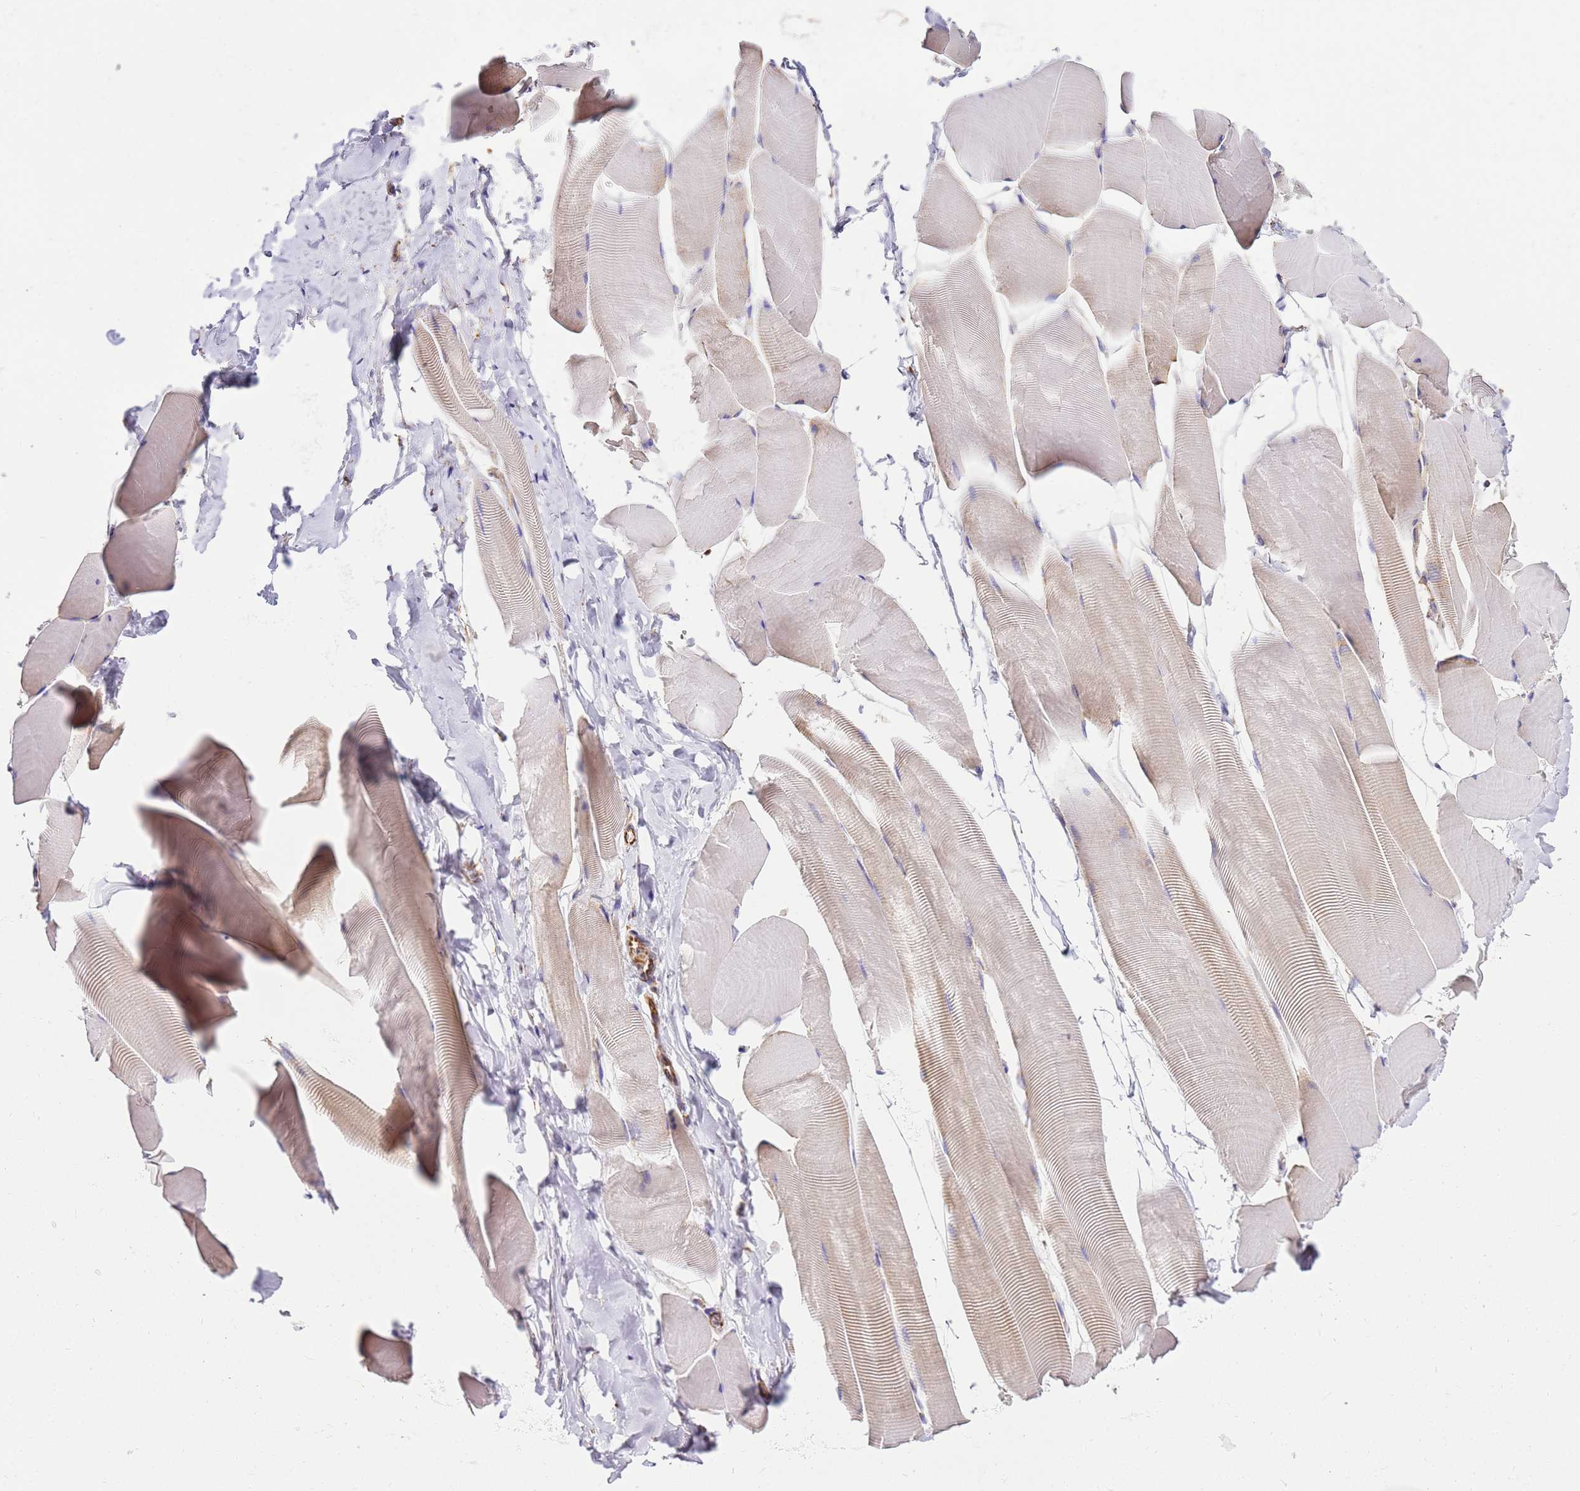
{"staining": {"intensity": "weak", "quantity": "<25%", "location": "cytoplasmic/membranous"}, "tissue": "skeletal muscle", "cell_type": "Myocytes", "image_type": "normal", "snomed": [{"axis": "morphology", "description": "Normal tissue, NOS"}, {"axis": "topography", "description": "Skeletal muscle"}], "caption": "This micrograph is of unremarkable skeletal muscle stained with immunohistochemistry (IHC) to label a protein in brown with the nuclei are counter-stained blue. There is no expression in myocytes. (DAB IHC, high magnification).", "gene": "MRPL20", "patient": {"sex": "male", "age": 25}}